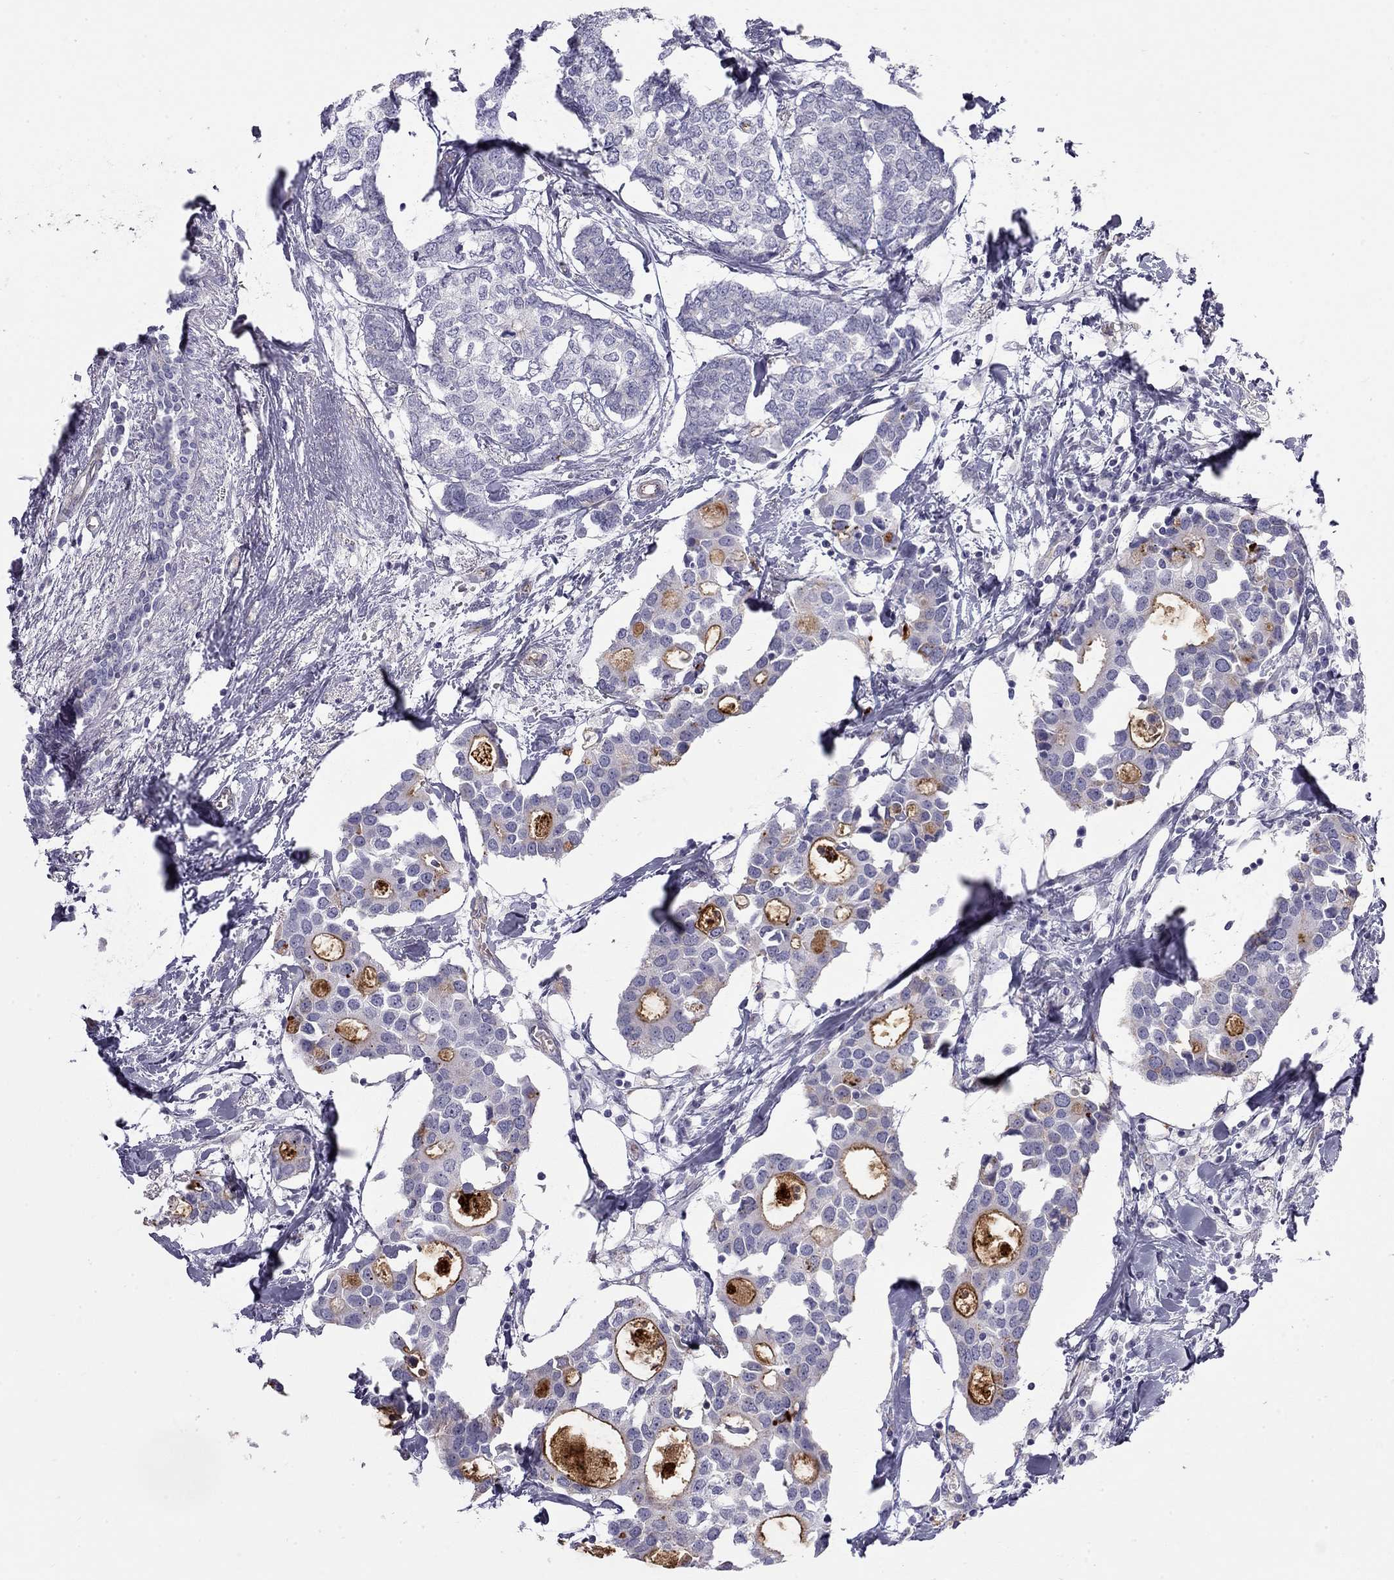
{"staining": {"intensity": "negative", "quantity": "none", "location": "none"}, "tissue": "breast cancer", "cell_type": "Tumor cells", "image_type": "cancer", "snomed": [{"axis": "morphology", "description": "Duct carcinoma"}, {"axis": "topography", "description": "Breast"}], "caption": "Immunohistochemistry histopathology image of neoplastic tissue: breast cancer stained with DAB (3,3'-diaminobenzidine) reveals no significant protein staining in tumor cells.", "gene": "TDRD6", "patient": {"sex": "female", "age": 83}}